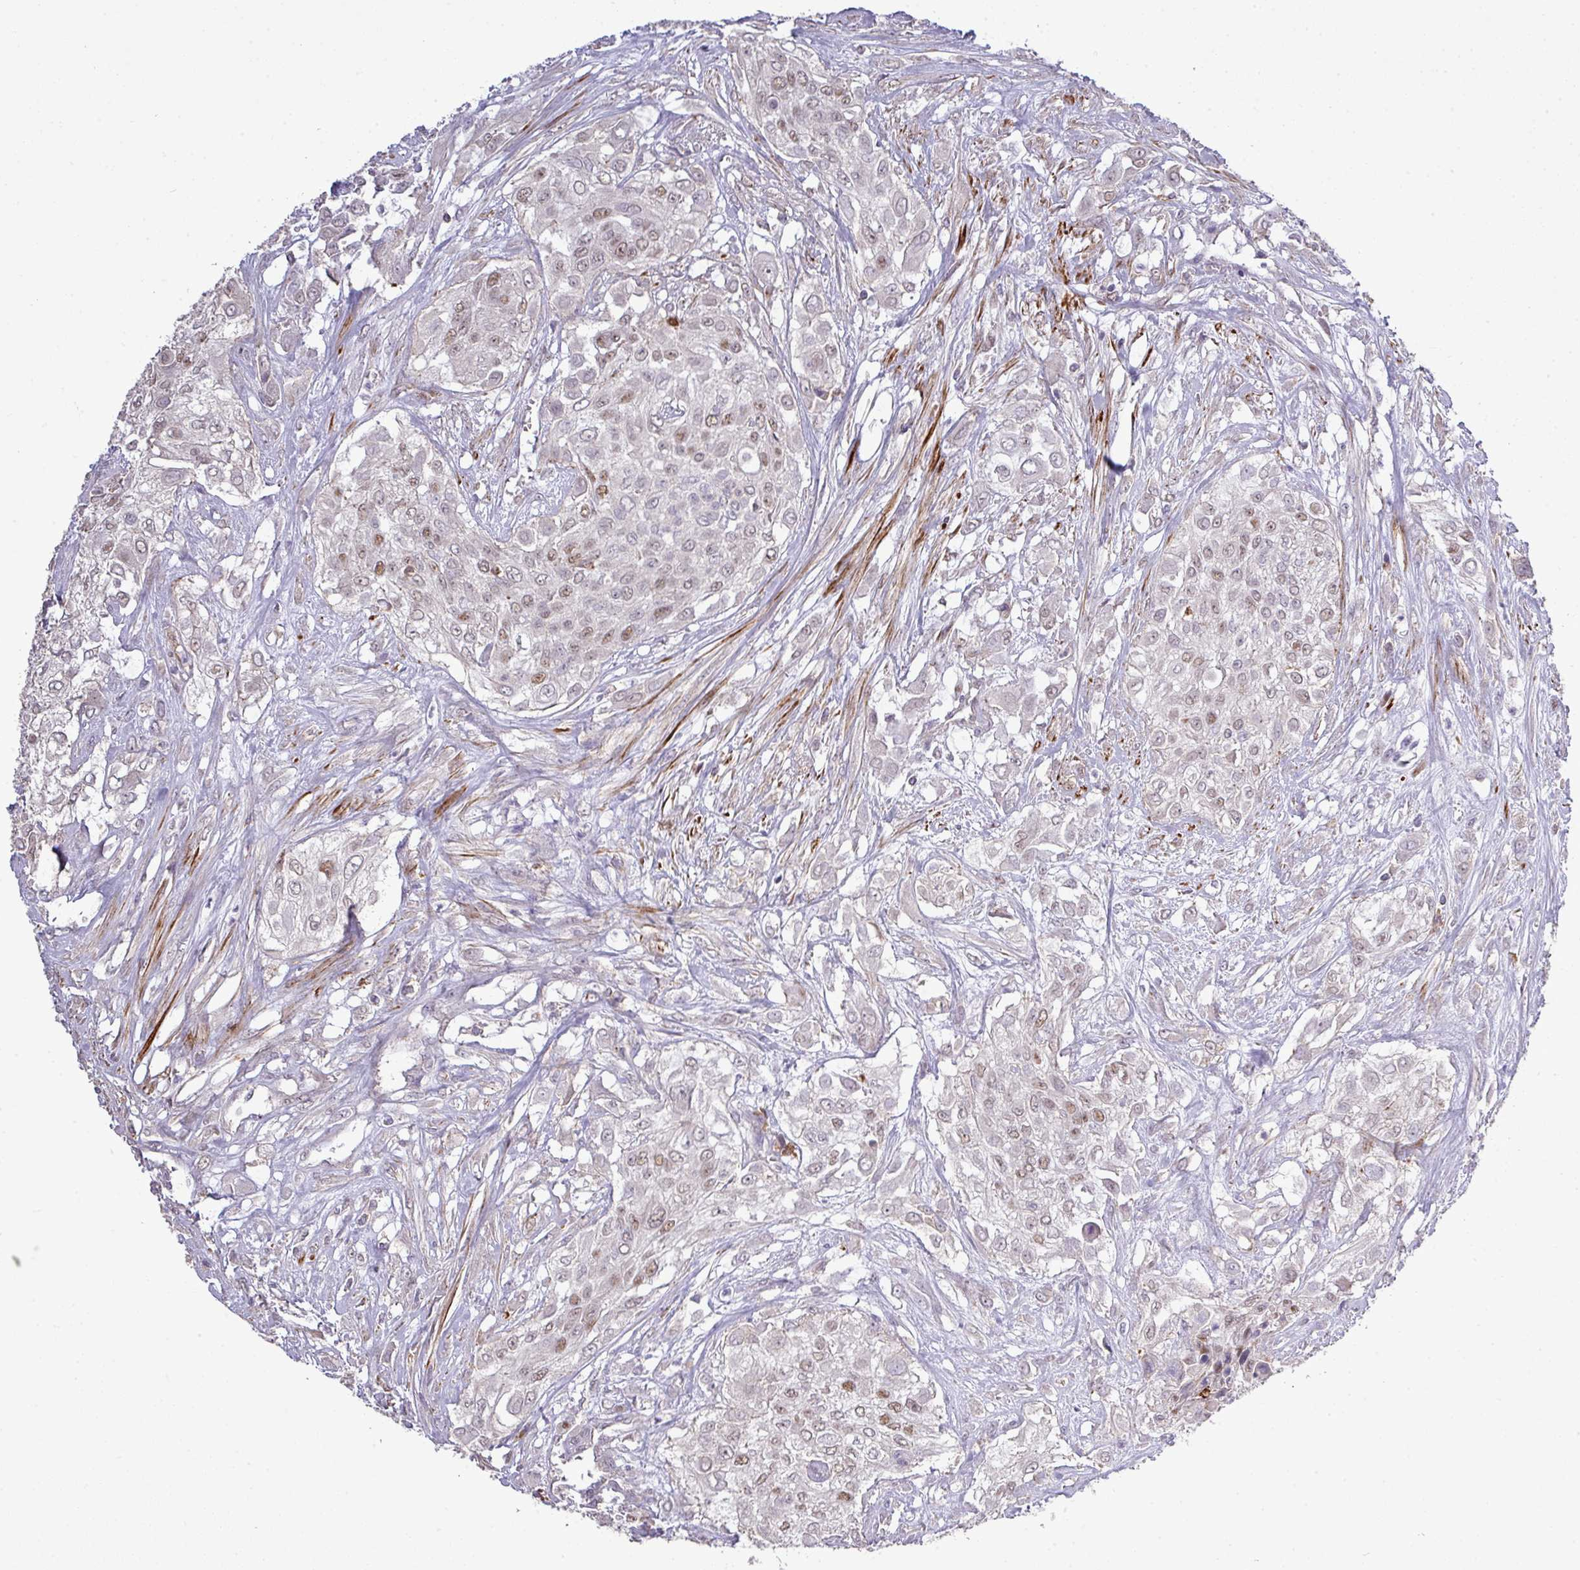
{"staining": {"intensity": "weak", "quantity": "25%-75%", "location": "nuclear"}, "tissue": "urothelial cancer", "cell_type": "Tumor cells", "image_type": "cancer", "snomed": [{"axis": "morphology", "description": "Urothelial carcinoma, High grade"}, {"axis": "topography", "description": "Urinary bladder"}], "caption": "This photomicrograph exhibits immunohistochemistry staining of urothelial carcinoma (high-grade), with low weak nuclear staining in about 25%-75% of tumor cells.", "gene": "TPRA1", "patient": {"sex": "male", "age": 67}}